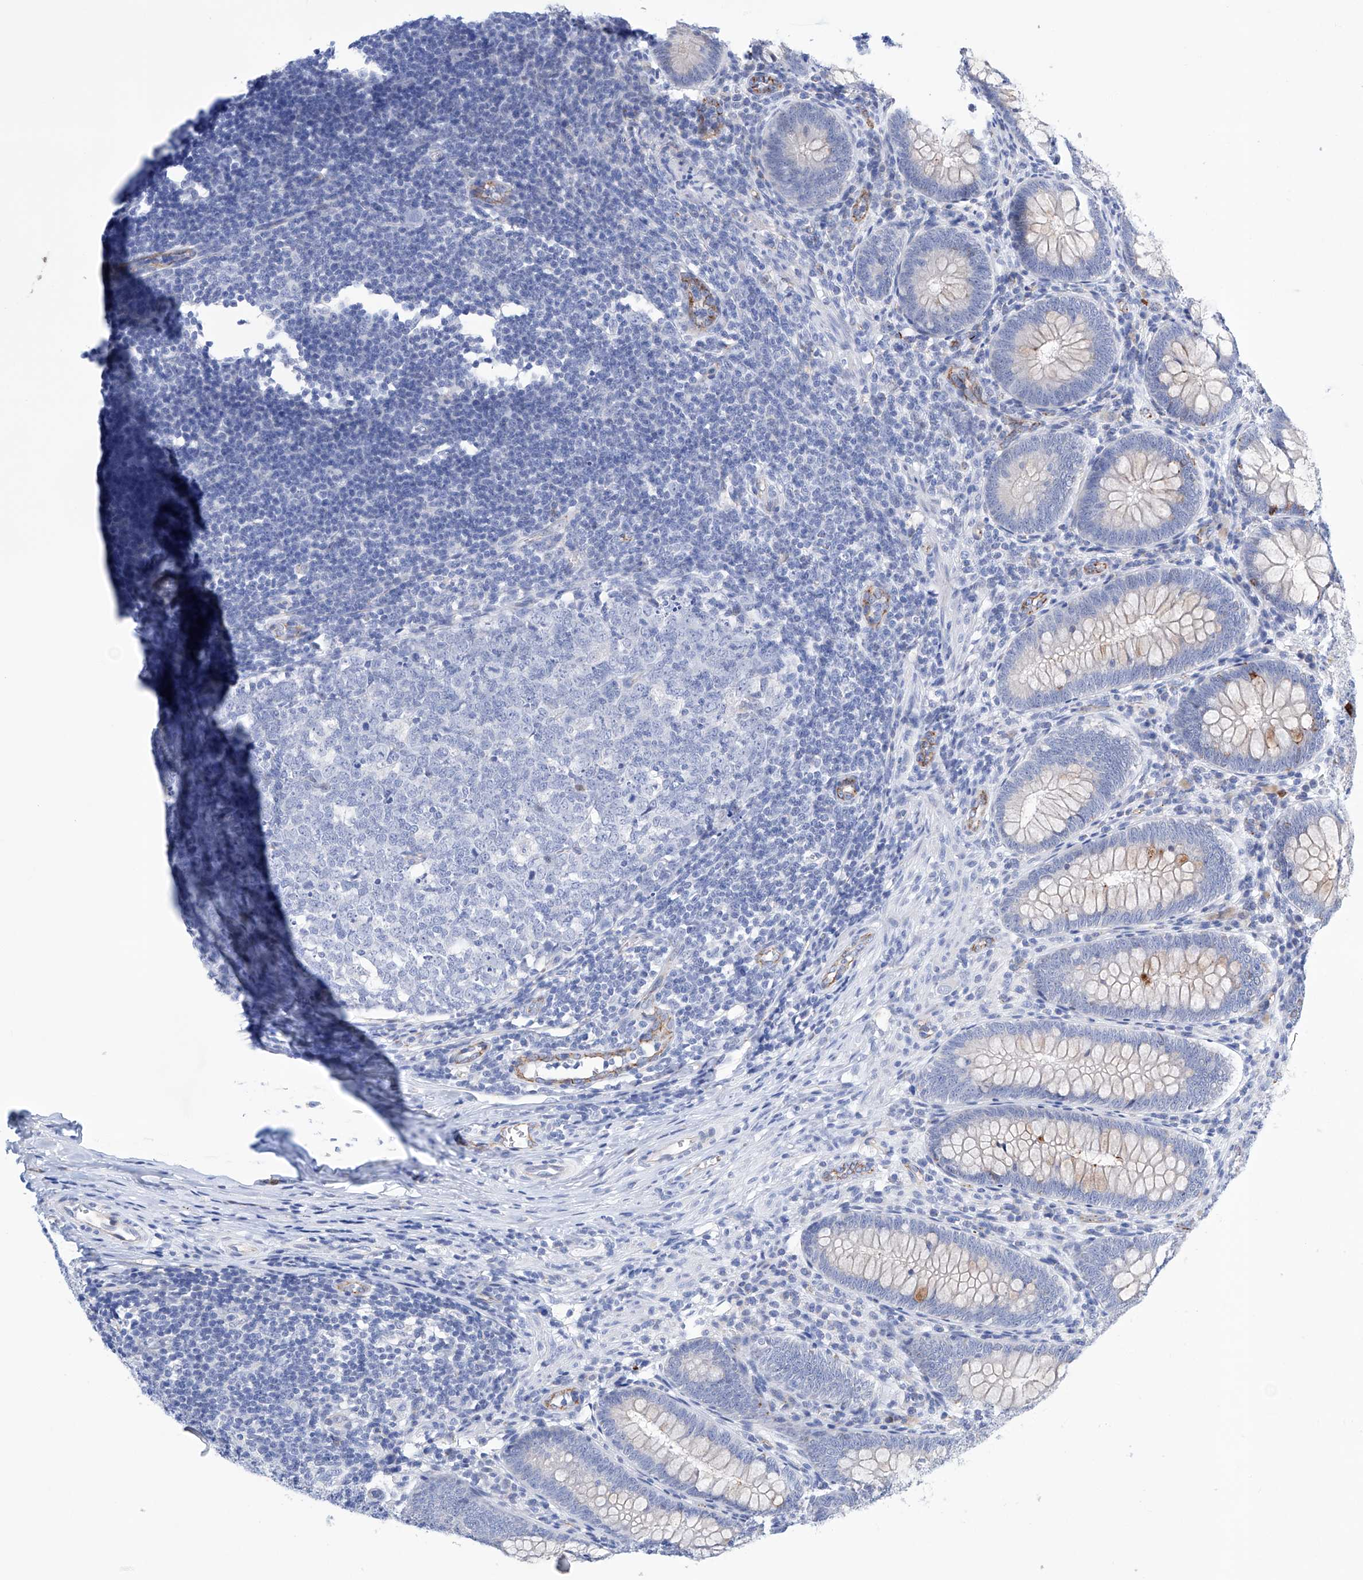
{"staining": {"intensity": "negative", "quantity": "none", "location": "none"}, "tissue": "appendix", "cell_type": "Glandular cells", "image_type": "normal", "snomed": [{"axis": "morphology", "description": "Normal tissue, NOS"}, {"axis": "topography", "description": "Appendix"}], "caption": "Appendix stained for a protein using IHC shows no positivity glandular cells.", "gene": "ETV7", "patient": {"sex": "male", "age": 14}}